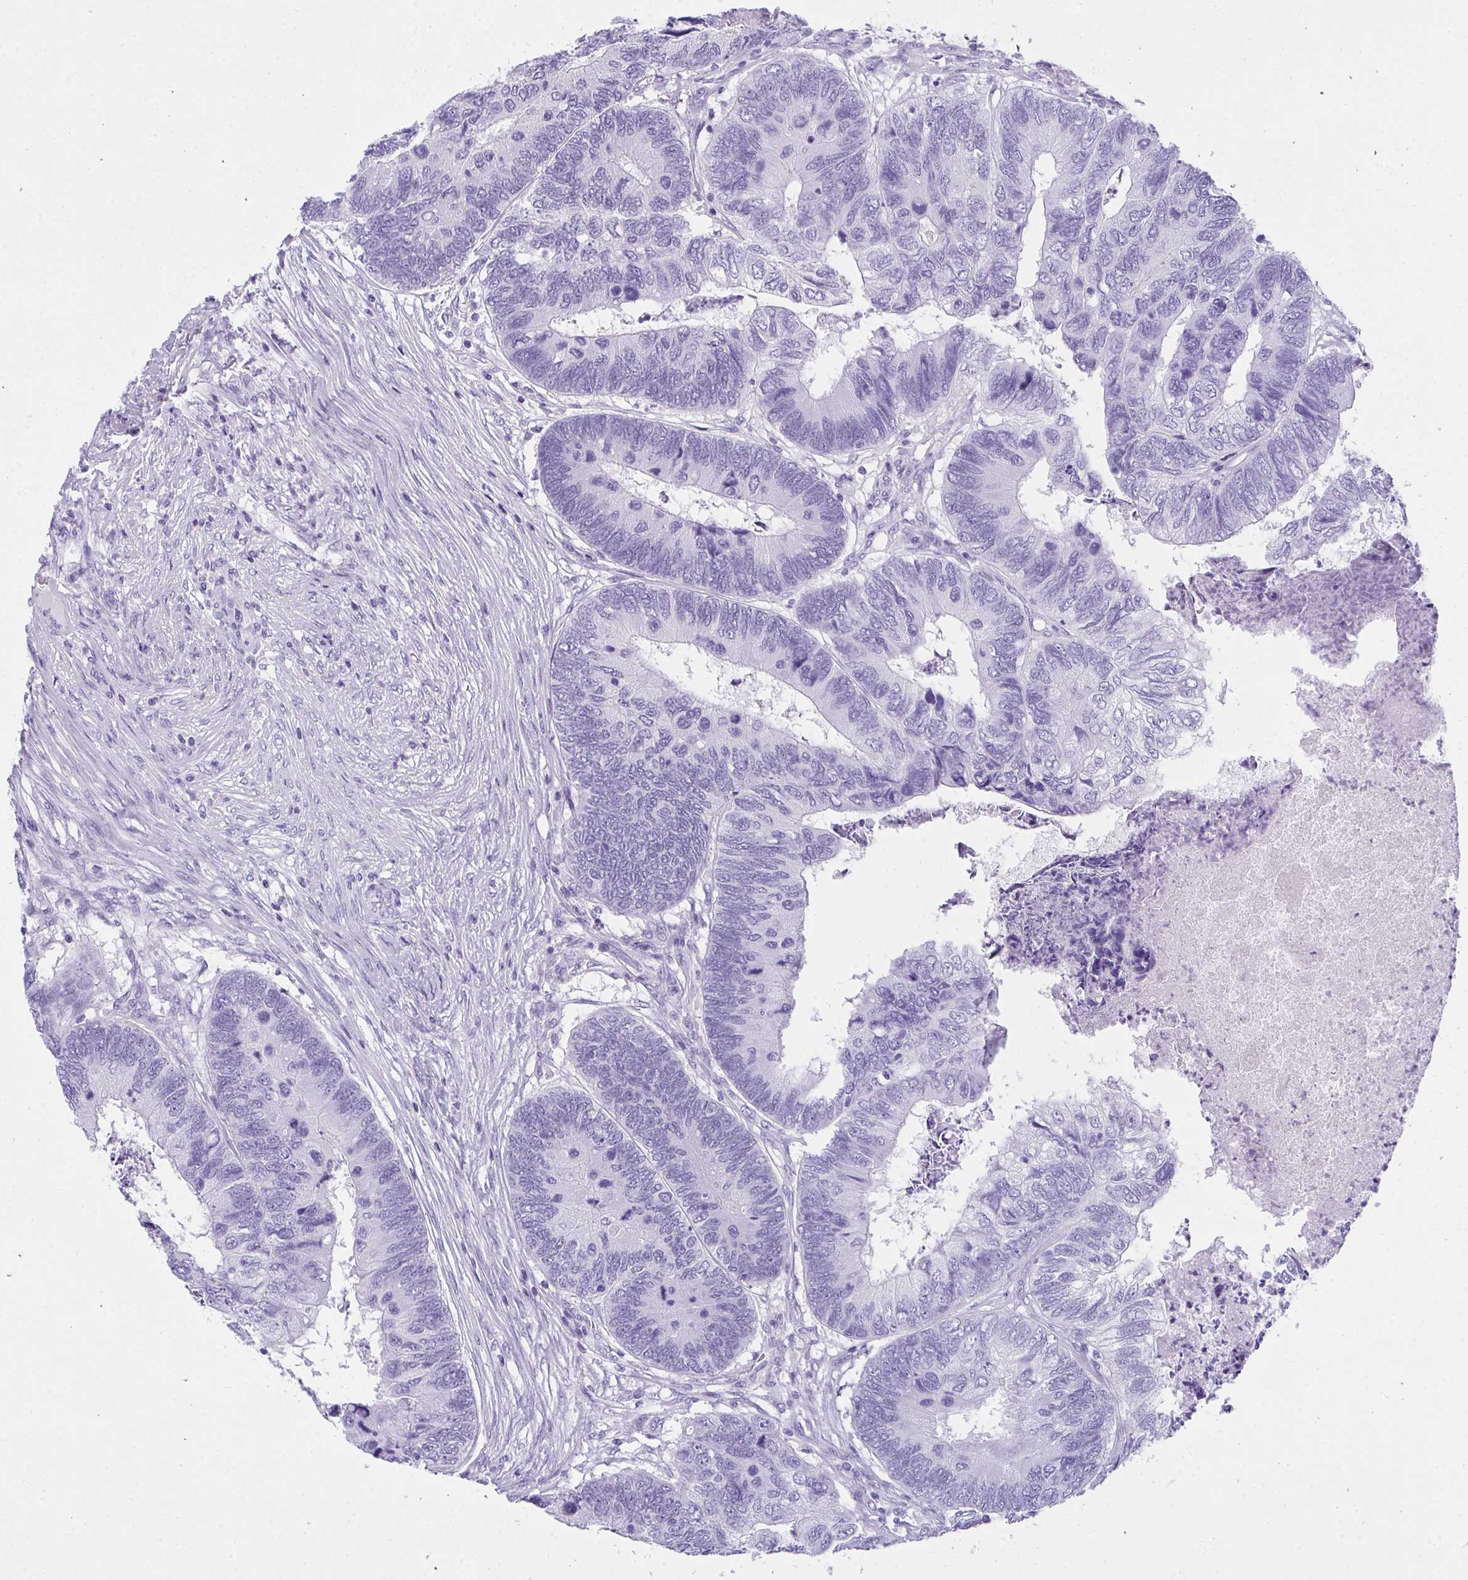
{"staining": {"intensity": "negative", "quantity": "none", "location": "none"}, "tissue": "colorectal cancer", "cell_type": "Tumor cells", "image_type": "cancer", "snomed": [{"axis": "morphology", "description": "Adenocarcinoma, NOS"}, {"axis": "topography", "description": "Colon"}], "caption": "The immunohistochemistry (IHC) micrograph has no significant expression in tumor cells of colorectal cancer tissue. Nuclei are stained in blue.", "gene": "AVIL", "patient": {"sex": "female", "age": 67}}